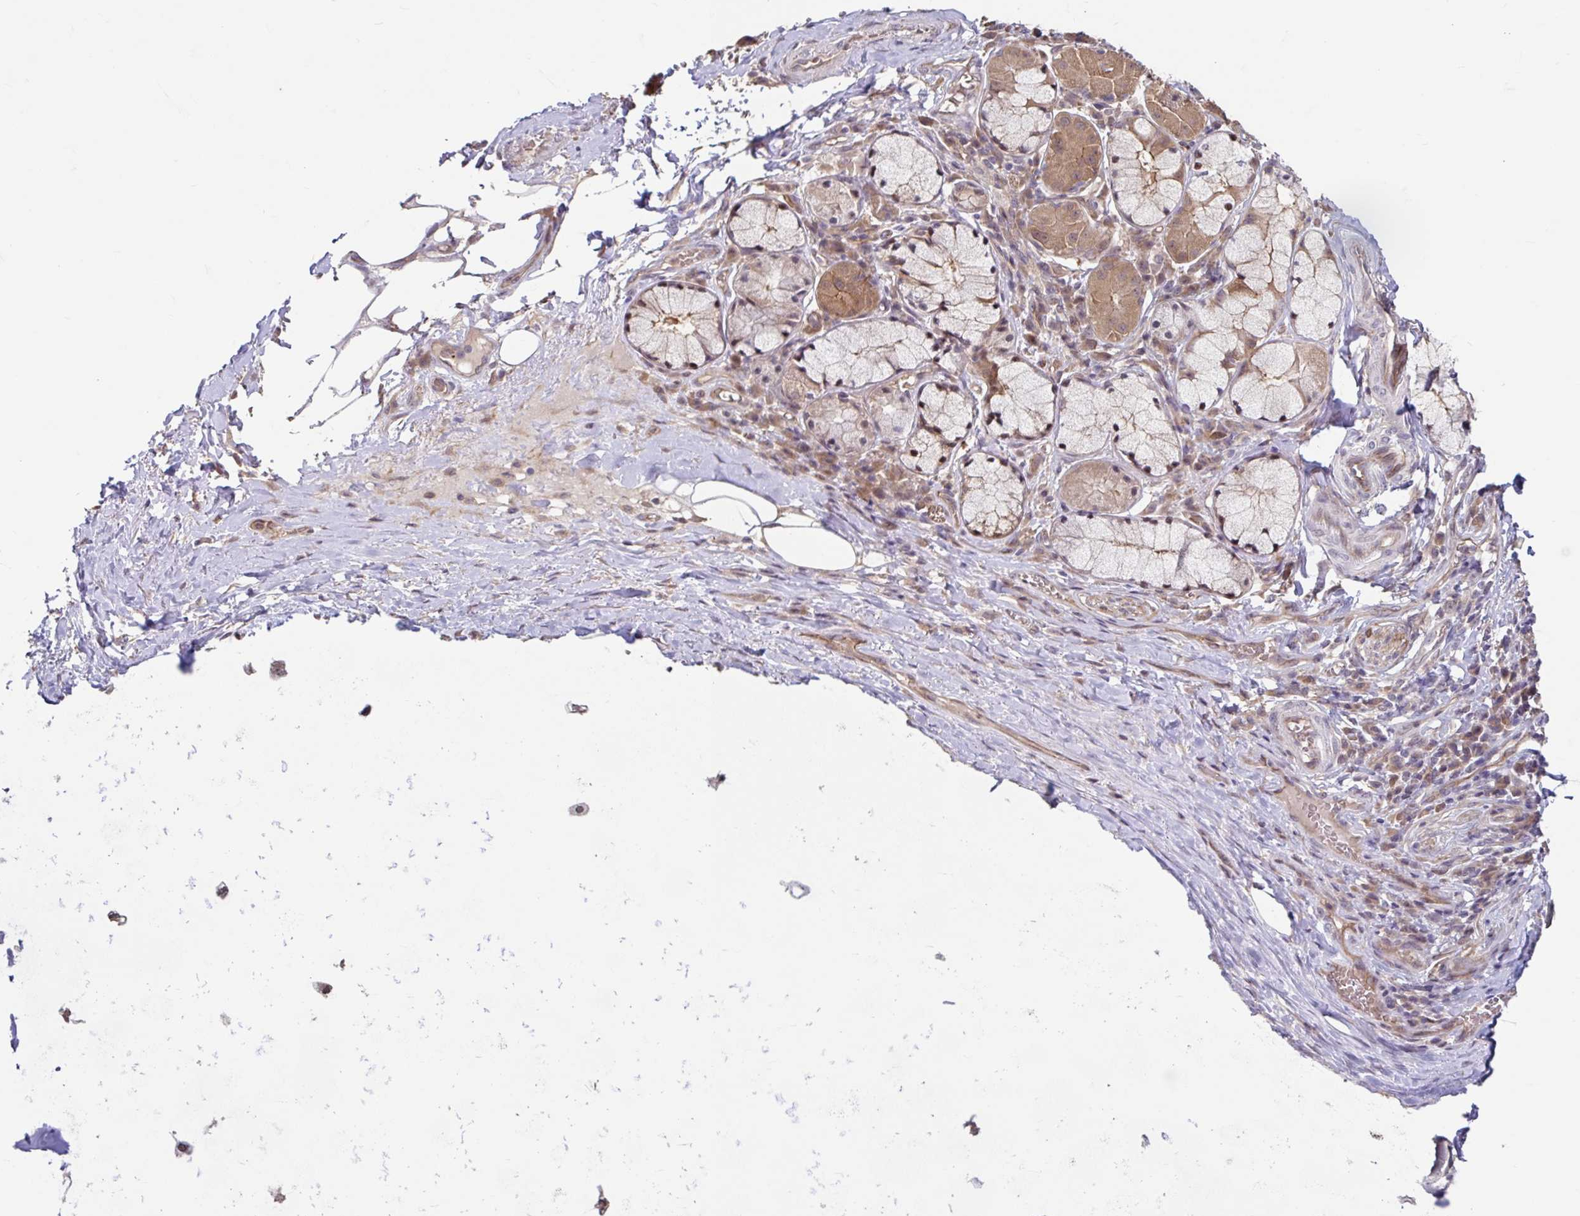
{"staining": {"intensity": "weak", "quantity": "<25%", "location": "cytoplasmic/membranous"}, "tissue": "adipose tissue", "cell_type": "Adipocytes", "image_type": "normal", "snomed": [{"axis": "morphology", "description": "Normal tissue, NOS"}, {"axis": "topography", "description": "Cartilage tissue"}, {"axis": "topography", "description": "Bronchus"}], "caption": "An image of adipose tissue stained for a protein demonstrates no brown staining in adipocytes. Brightfield microscopy of IHC stained with DAB (3,3'-diaminobenzidine) (brown) and hematoxylin (blue), captured at high magnification.", "gene": "STYXL1", "patient": {"sex": "male", "age": 56}}